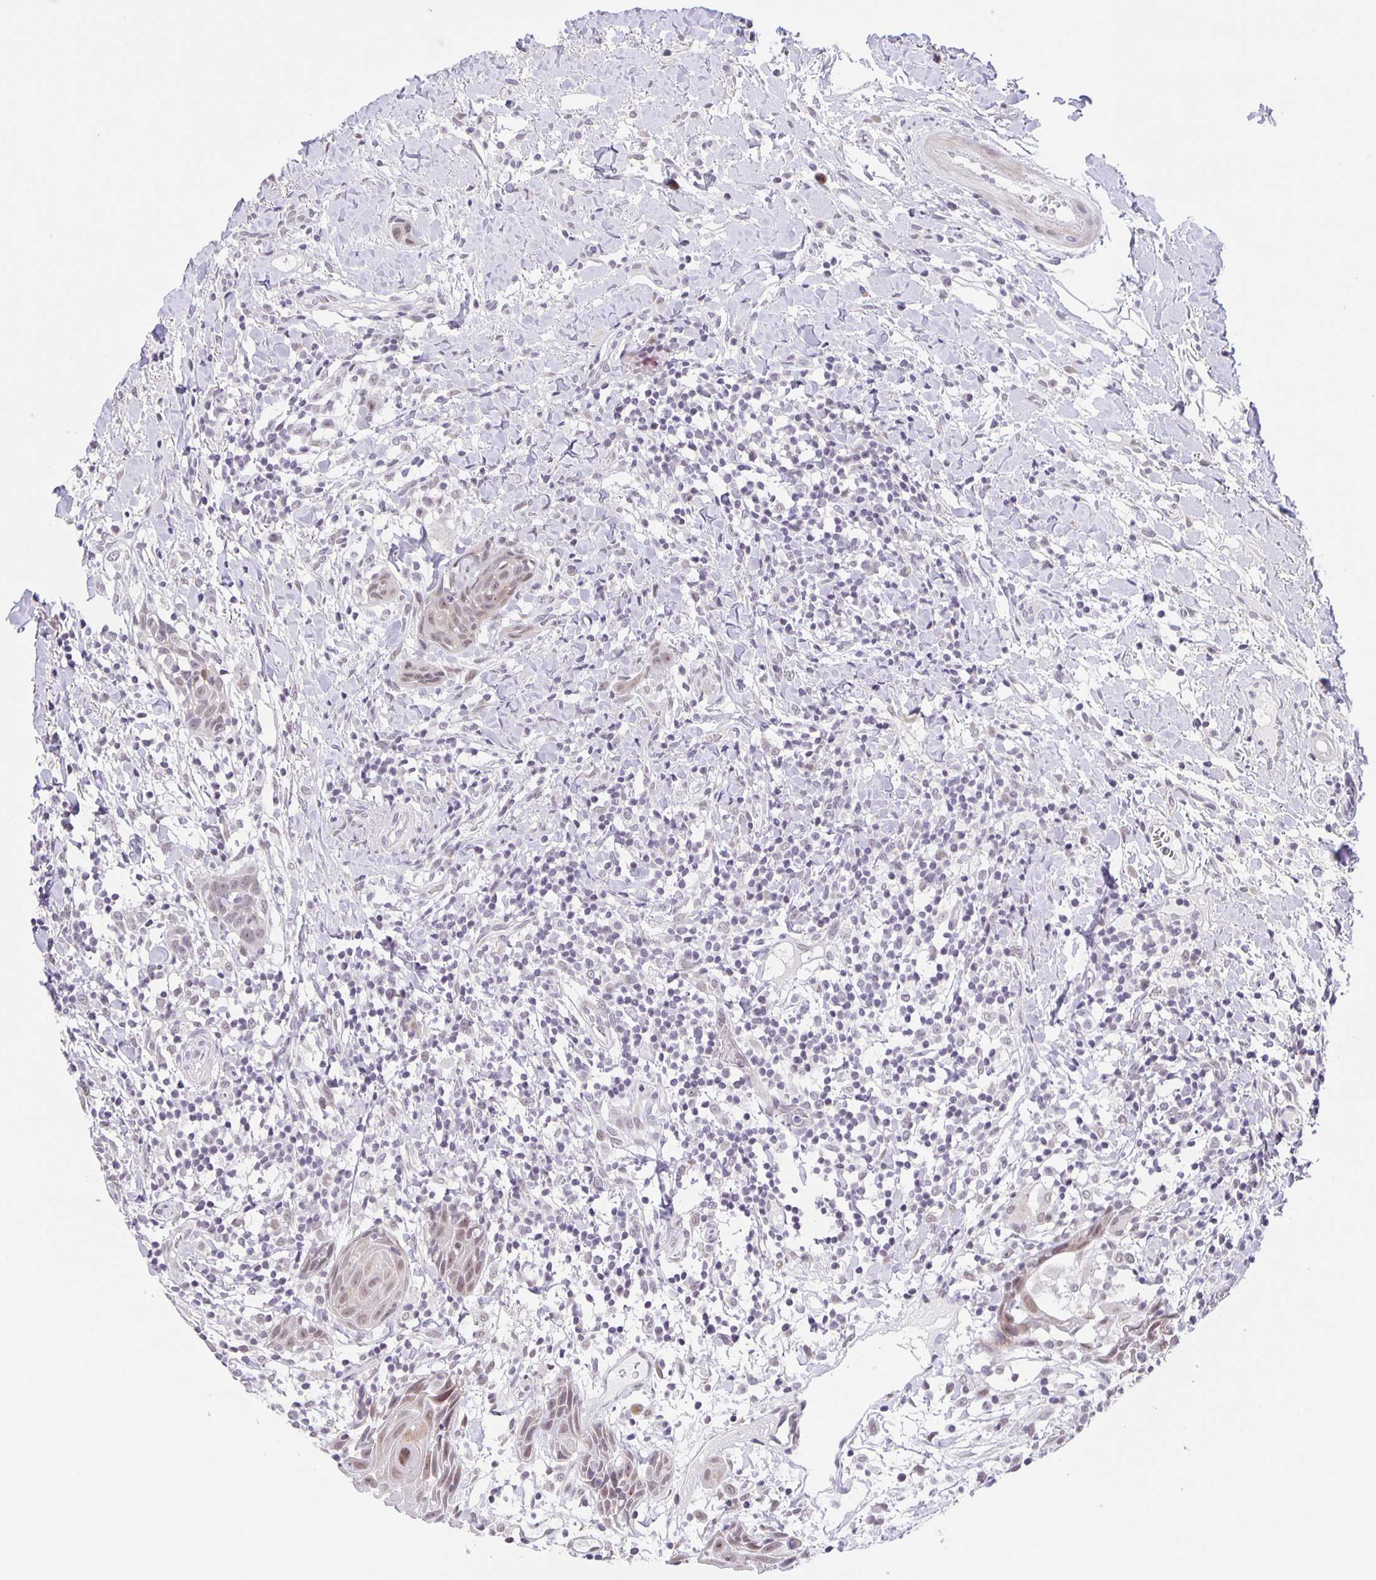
{"staining": {"intensity": "weak", "quantity": ">75%", "location": "nuclear"}, "tissue": "head and neck cancer", "cell_type": "Tumor cells", "image_type": "cancer", "snomed": [{"axis": "morphology", "description": "Squamous cell carcinoma, NOS"}, {"axis": "topography", "description": "Oral tissue"}, {"axis": "topography", "description": "Head-Neck"}], "caption": "Head and neck cancer (squamous cell carcinoma) tissue reveals weak nuclear positivity in about >75% of tumor cells, visualized by immunohistochemistry.", "gene": "PHRF1", "patient": {"sex": "male", "age": 49}}